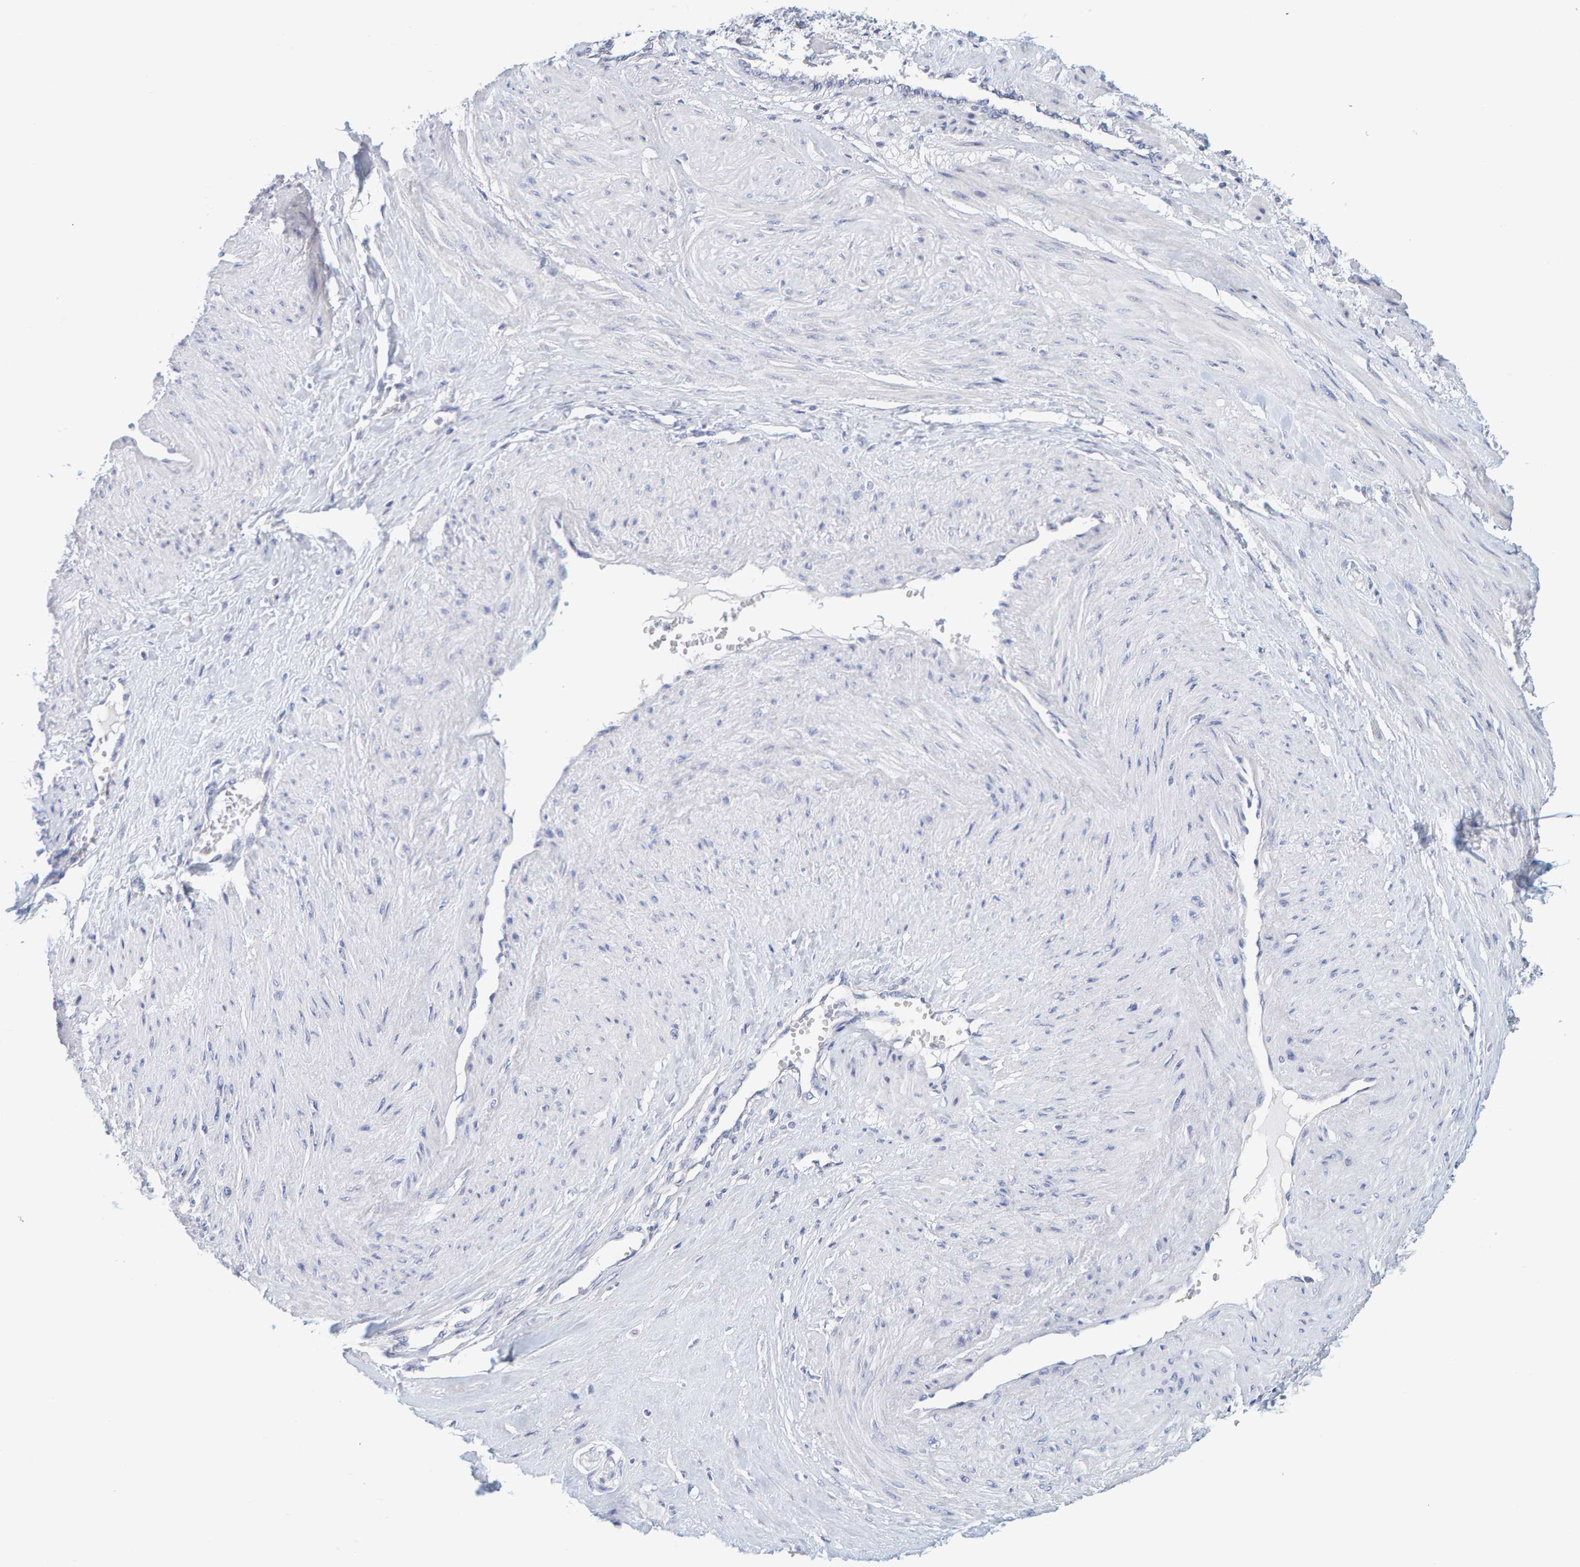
{"staining": {"intensity": "negative", "quantity": "none", "location": "none"}, "tissue": "smooth muscle", "cell_type": "Smooth muscle cells", "image_type": "normal", "snomed": [{"axis": "morphology", "description": "Normal tissue, NOS"}, {"axis": "topography", "description": "Endometrium"}], "caption": "Smooth muscle was stained to show a protein in brown. There is no significant expression in smooth muscle cells. The staining is performed using DAB (3,3'-diaminobenzidine) brown chromogen with nuclei counter-stained in using hematoxylin.", "gene": "SGPL1", "patient": {"sex": "female", "age": 33}}